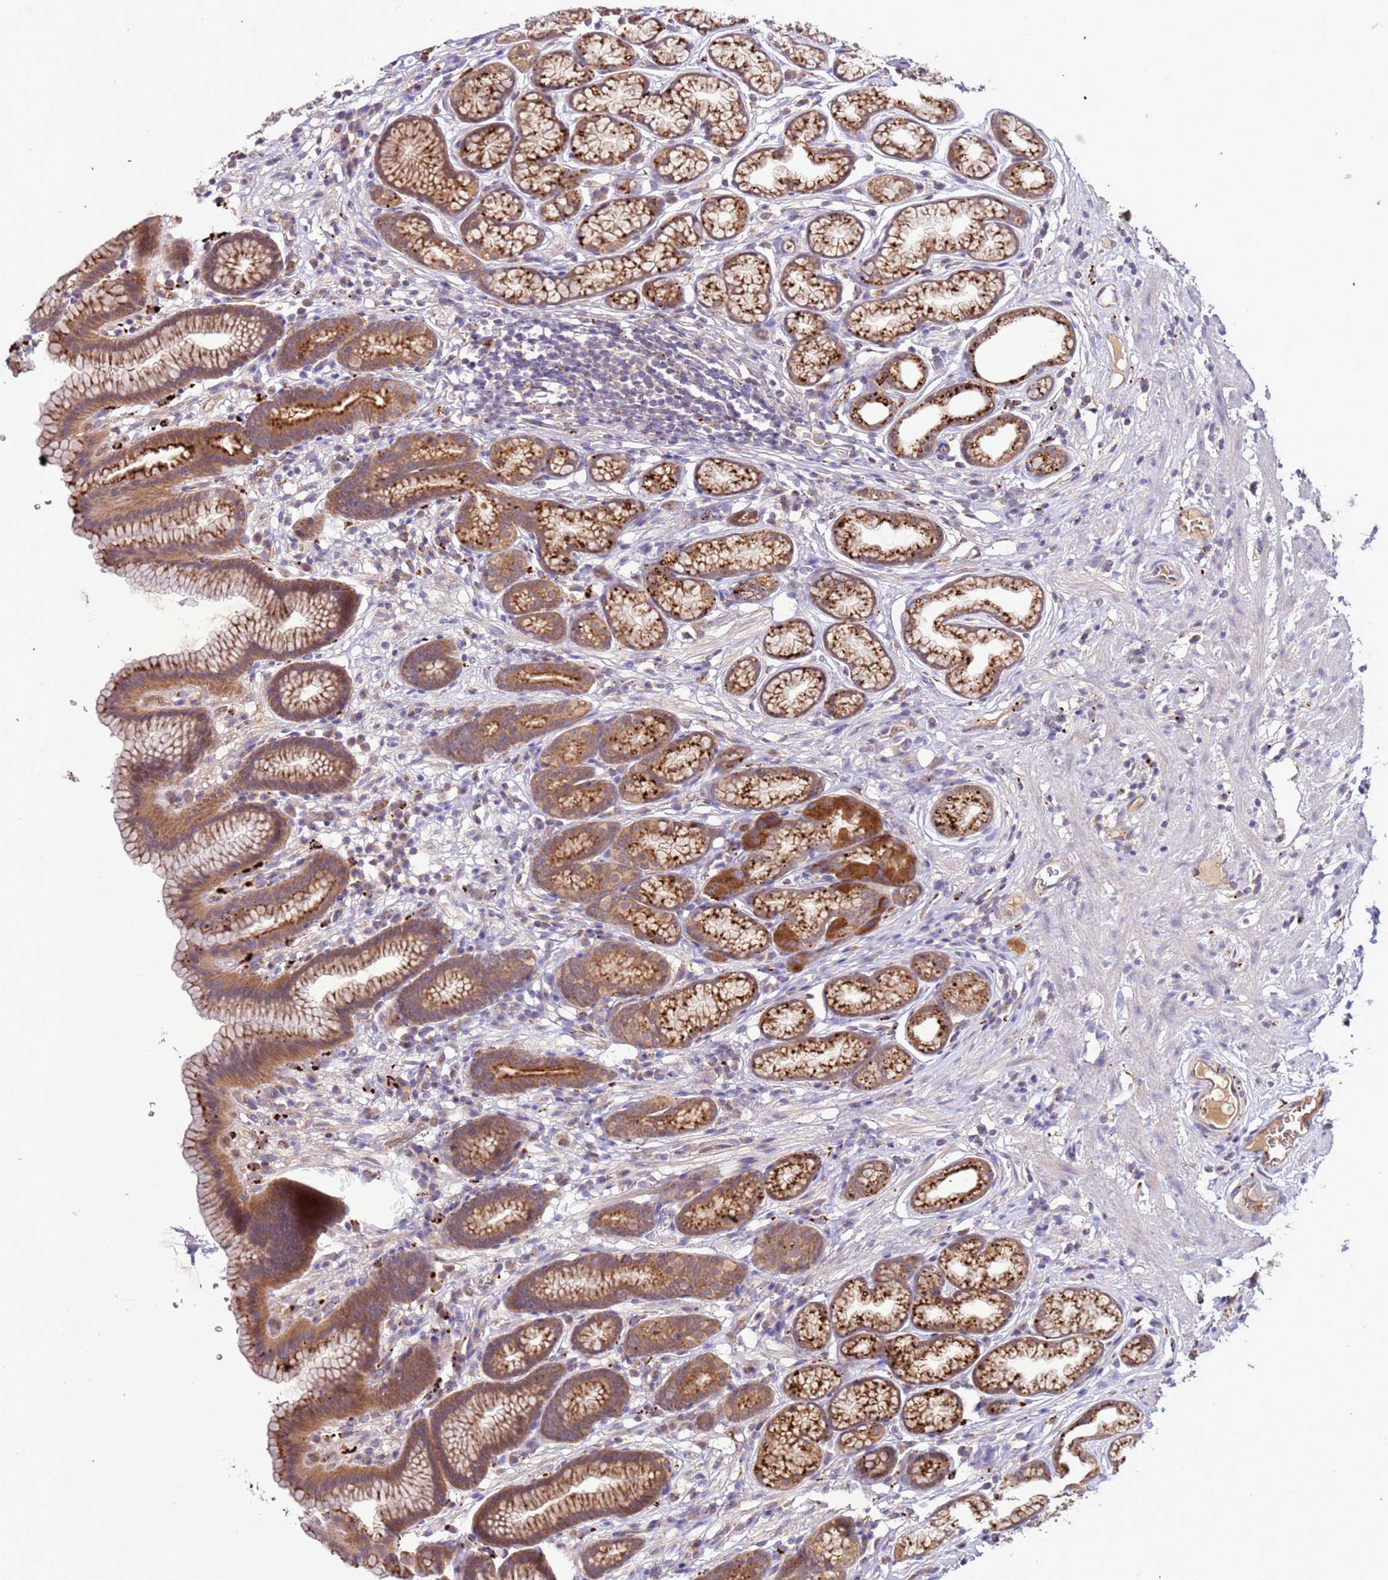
{"staining": {"intensity": "moderate", "quantity": ">75%", "location": "cytoplasmic/membranous"}, "tissue": "stomach", "cell_type": "Glandular cells", "image_type": "normal", "snomed": [{"axis": "morphology", "description": "Normal tissue, NOS"}, {"axis": "topography", "description": "Stomach"}], "caption": "Stomach stained for a protein (brown) shows moderate cytoplasmic/membranous positive expression in approximately >75% of glandular cells.", "gene": "VPS36", "patient": {"sex": "male", "age": 42}}